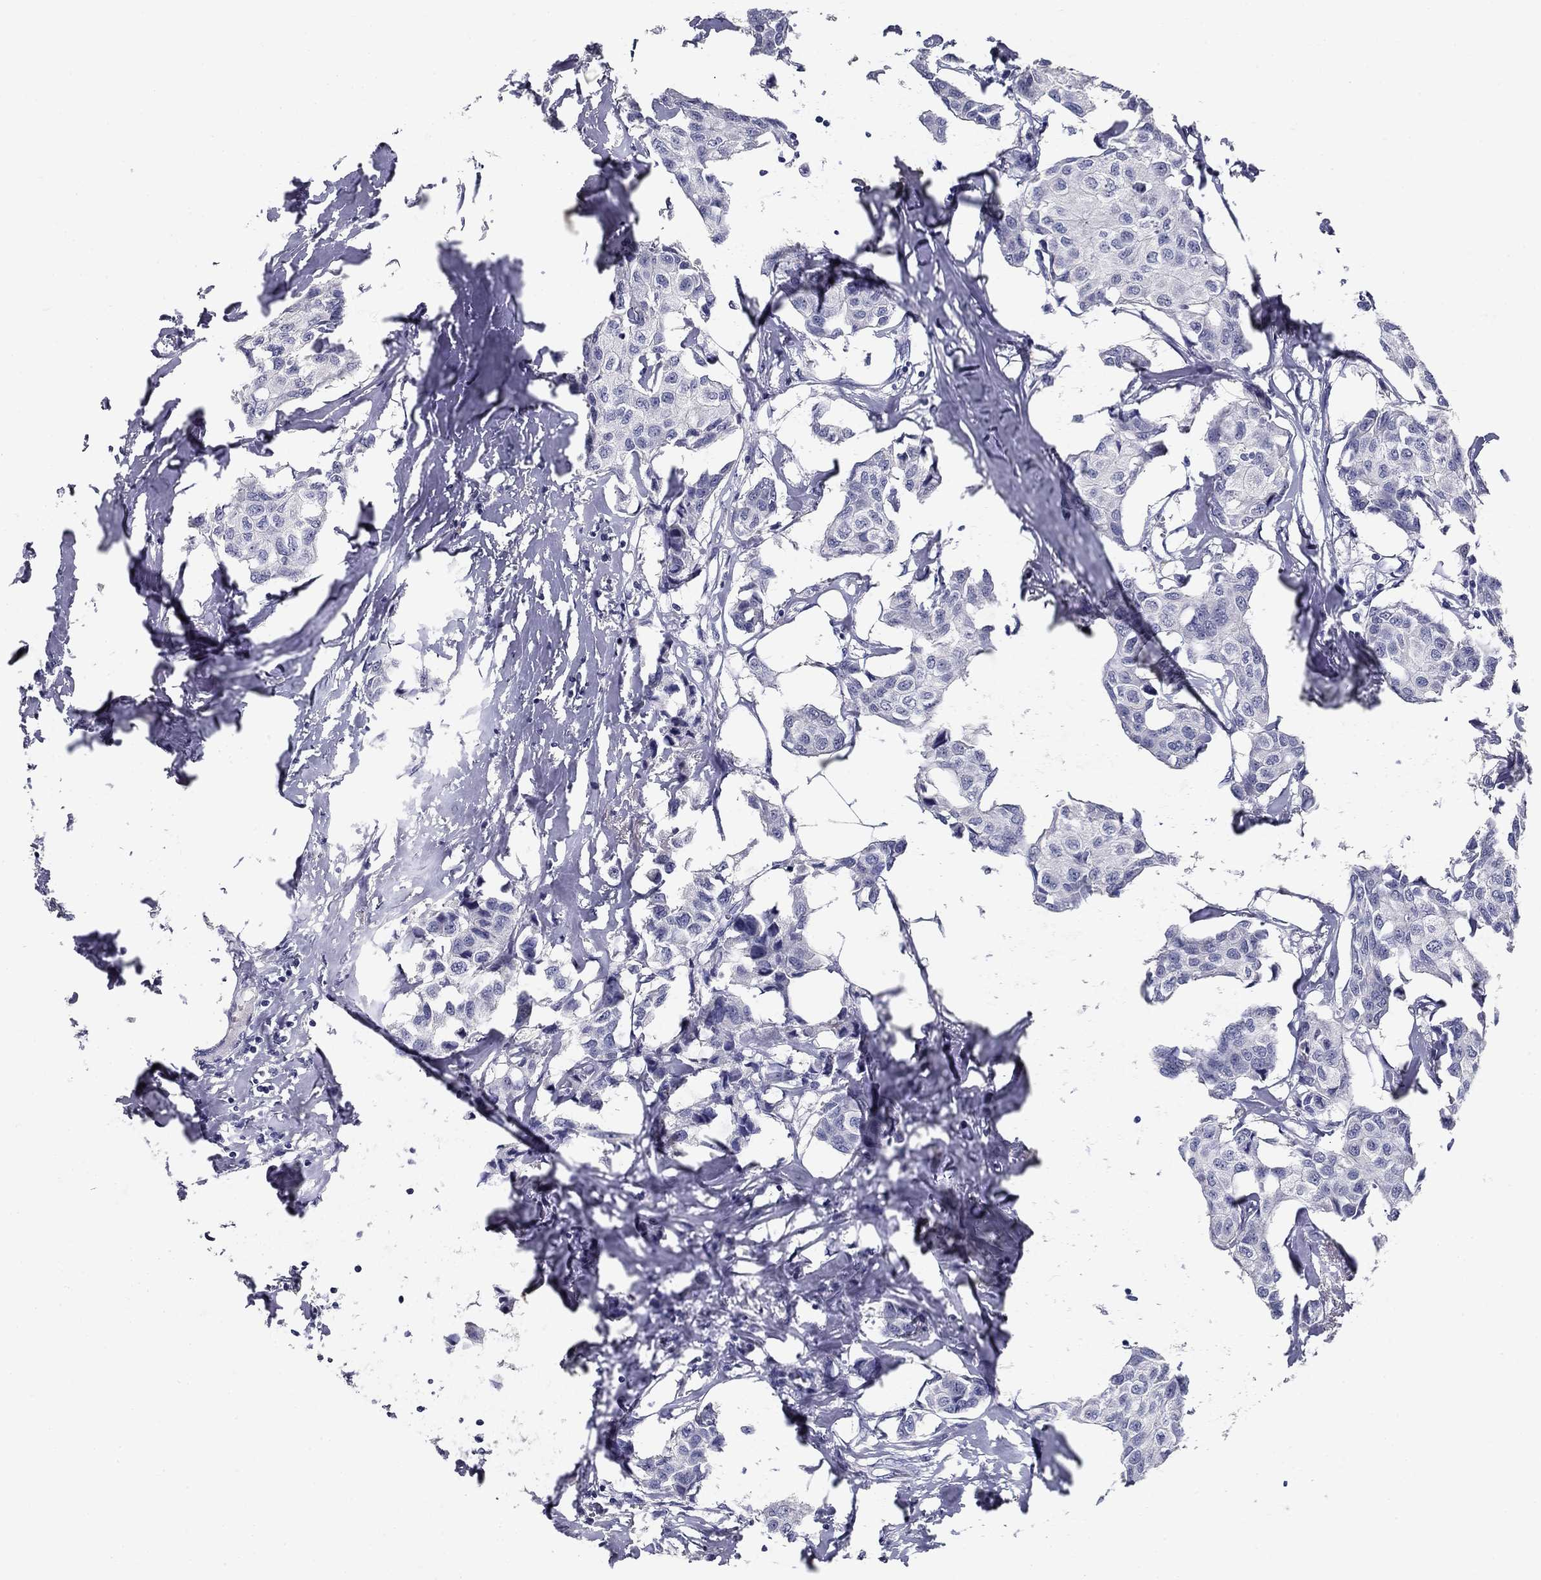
{"staining": {"intensity": "negative", "quantity": "none", "location": "none"}, "tissue": "breast cancer", "cell_type": "Tumor cells", "image_type": "cancer", "snomed": [{"axis": "morphology", "description": "Duct carcinoma"}, {"axis": "topography", "description": "Breast"}], "caption": "The histopathology image reveals no staining of tumor cells in breast cancer.", "gene": "POMC", "patient": {"sex": "female", "age": 80}}